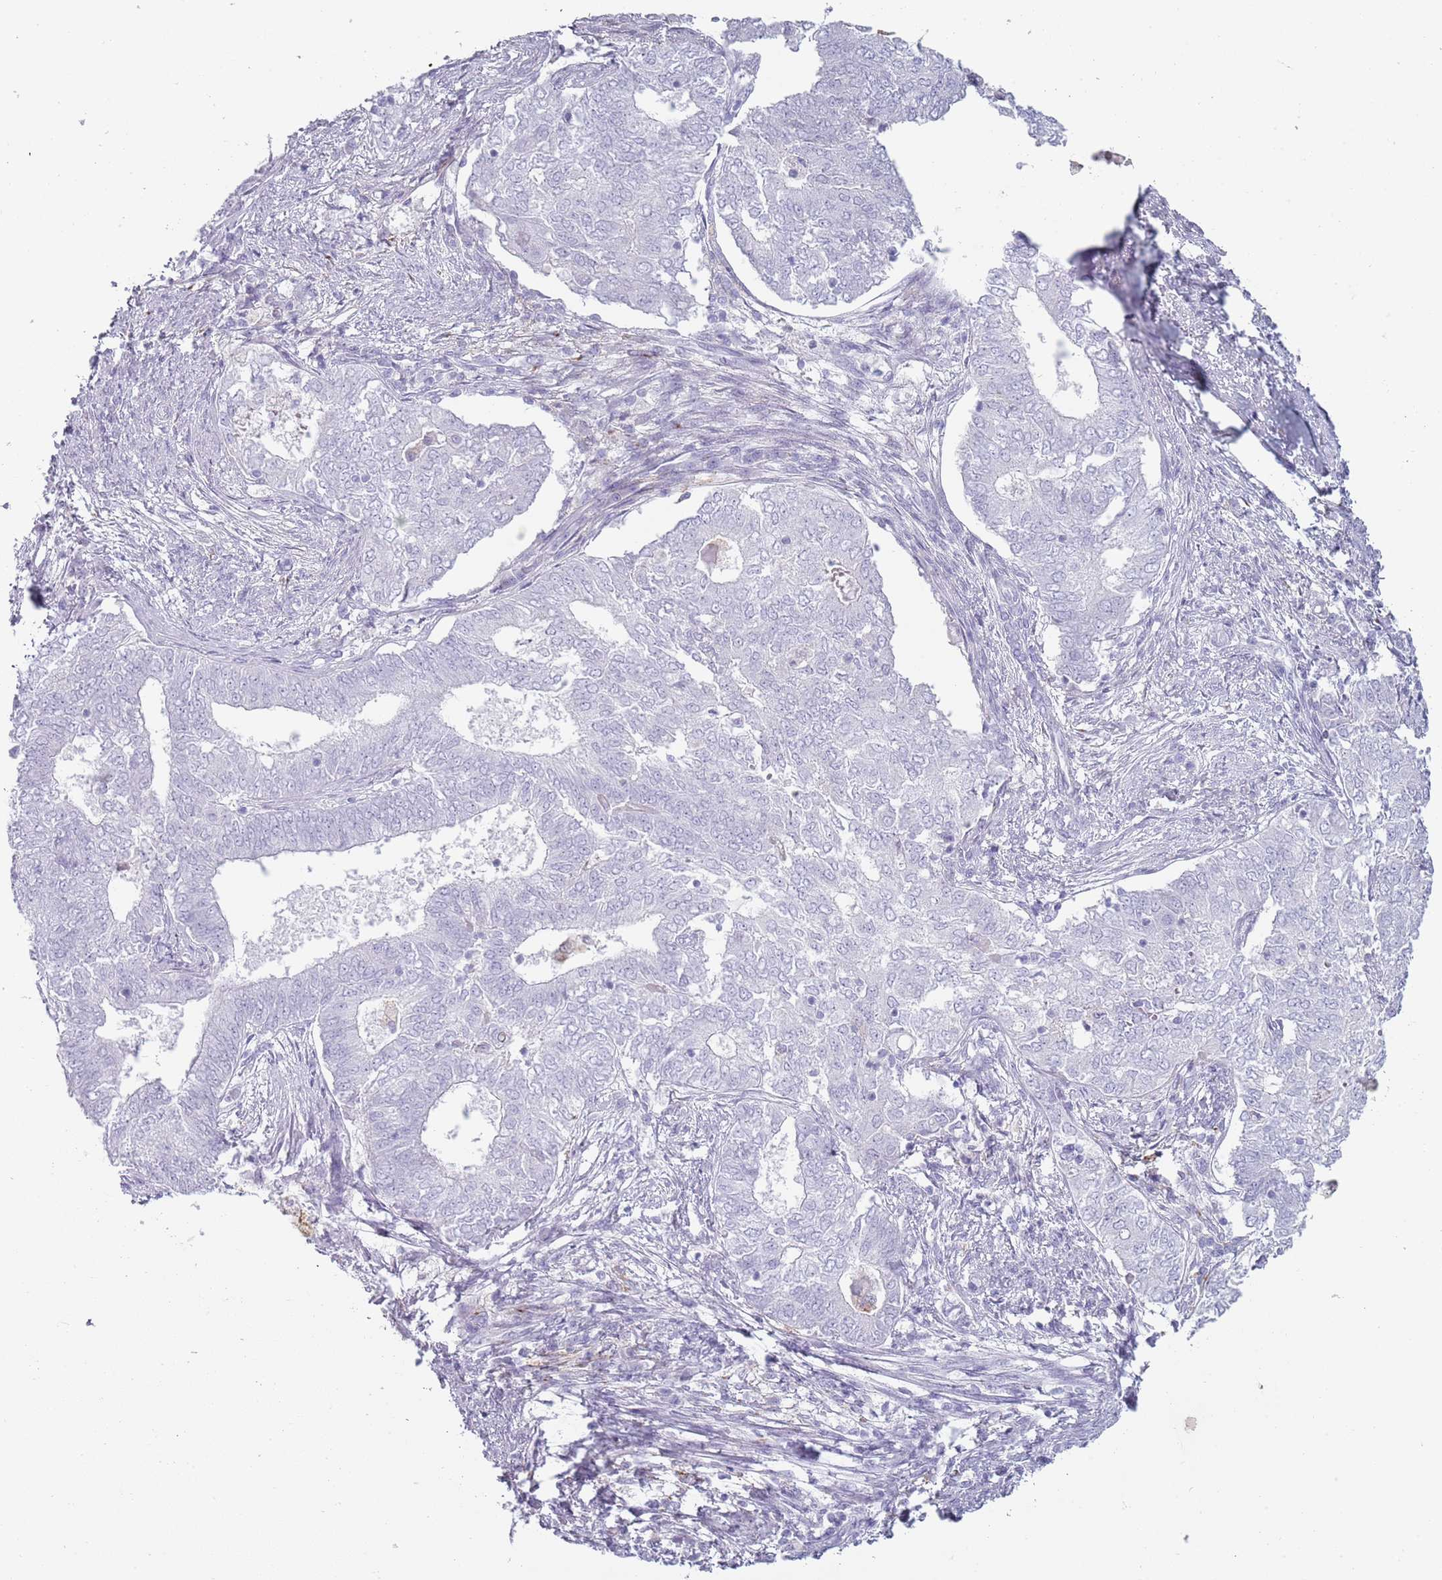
{"staining": {"intensity": "negative", "quantity": "none", "location": "none"}, "tissue": "endometrial cancer", "cell_type": "Tumor cells", "image_type": "cancer", "snomed": [{"axis": "morphology", "description": "Adenocarcinoma, NOS"}, {"axis": "topography", "description": "Endometrium"}], "caption": "Adenocarcinoma (endometrial) was stained to show a protein in brown. There is no significant positivity in tumor cells.", "gene": "COLEC12", "patient": {"sex": "female", "age": 62}}